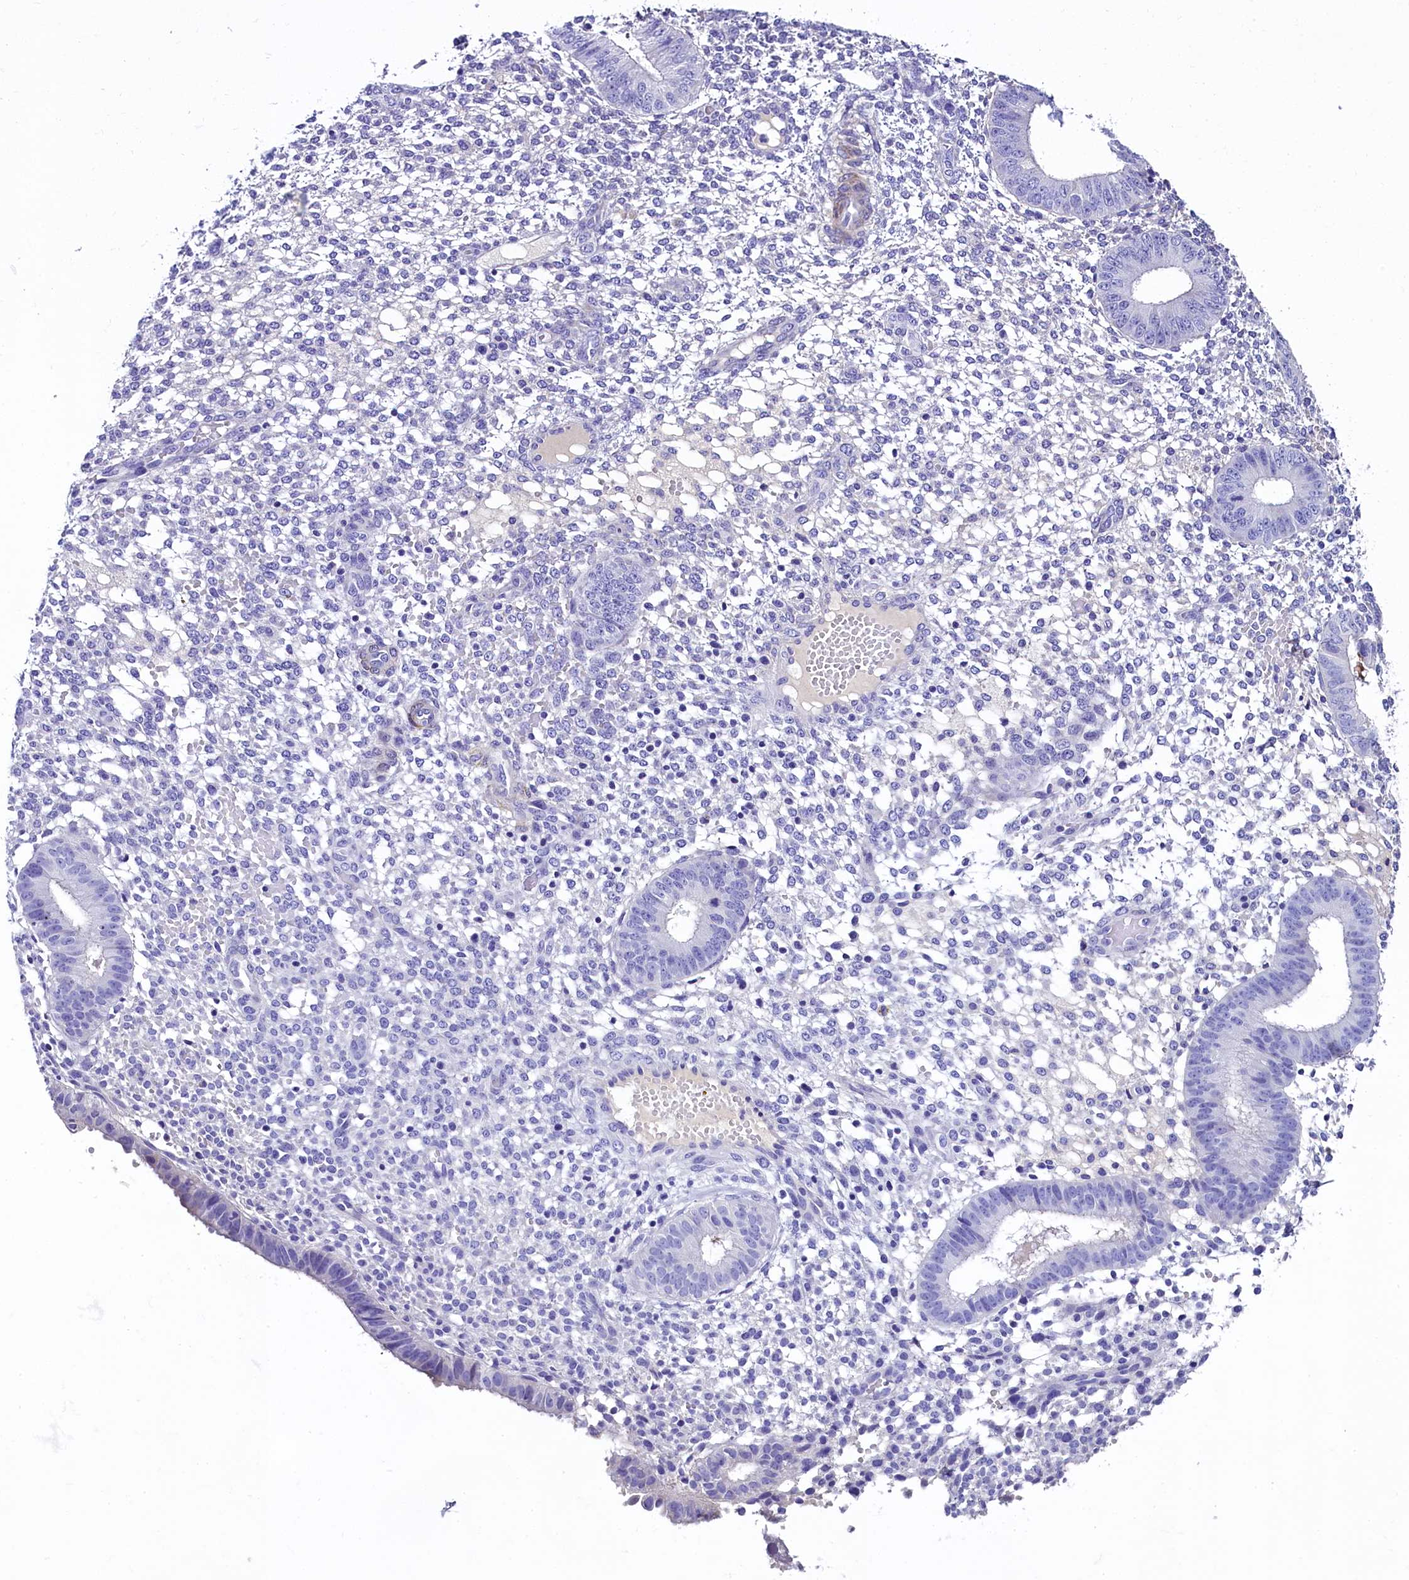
{"staining": {"intensity": "weak", "quantity": "<25%", "location": "cytoplasmic/membranous"}, "tissue": "endometrium", "cell_type": "Cells in endometrial stroma", "image_type": "normal", "snomed": [{"axis": "morphology", "description": "Normal tissue, NOS"}, {"axis": "topography", "description": "Endometrium"}], "caption": "An immunohistochemistry (IHC) image of normal endometrium is shown. There is no staining in cells in endometrial stroma of endometrium.", "gene": "SOD3", "patient": {"sex": "female", "age": 49}}